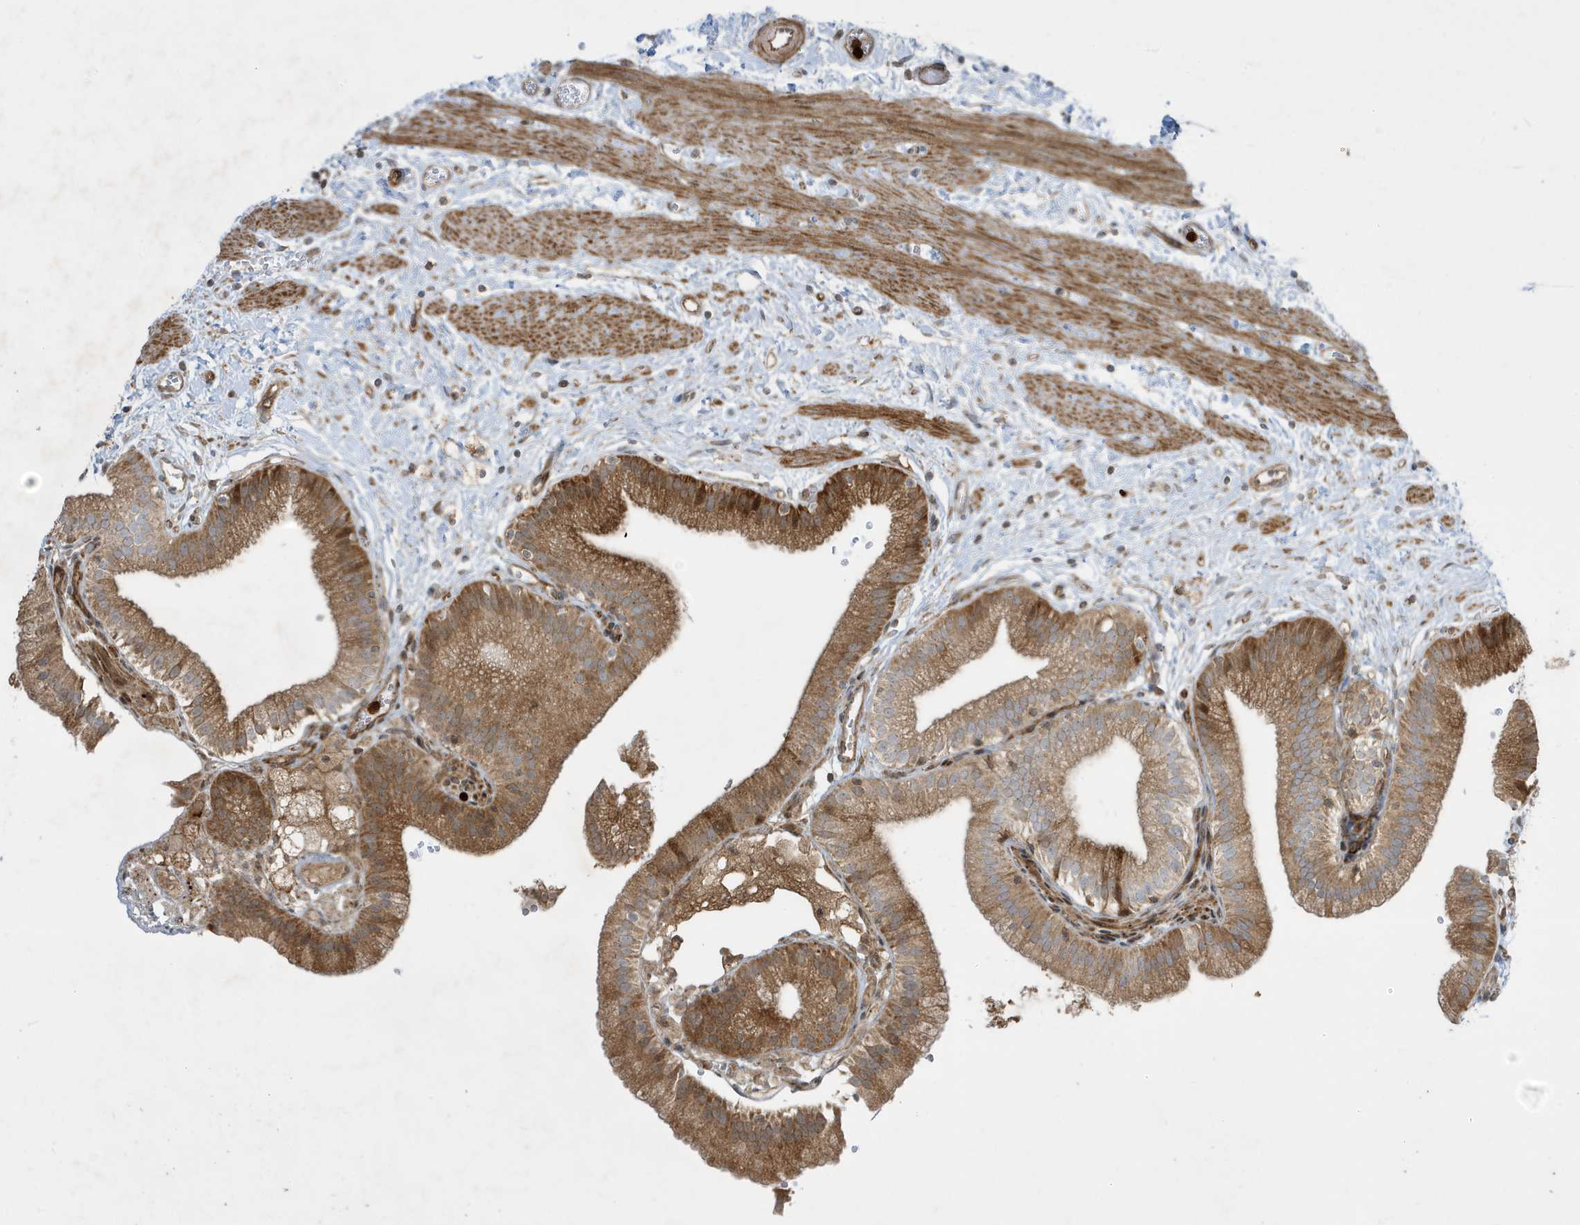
{"staining": {"intensity": "strong", "quantity": ">75%", "location": "cytoplasmic/membranous"}, "tissue": "gallbladder", "cell_type": "Glandular cells", "image_type": "normal", "snomed": [{"axis": "morphology", "description": "Normal tissue, NOS"}, {"axis": "topography", "description": "Gallbladder"}], "caption": "A photomicrograph of gallbladder stained for a protein demonstrates strong cytoplasmic/membranous brown staining in glandular cells. Immunohistochemistry (ihc) stains the protein of interest in brown and the nuclei are stained blue.", "gene": "IFT57", "patient": {"sex": "male", "age": 55}}